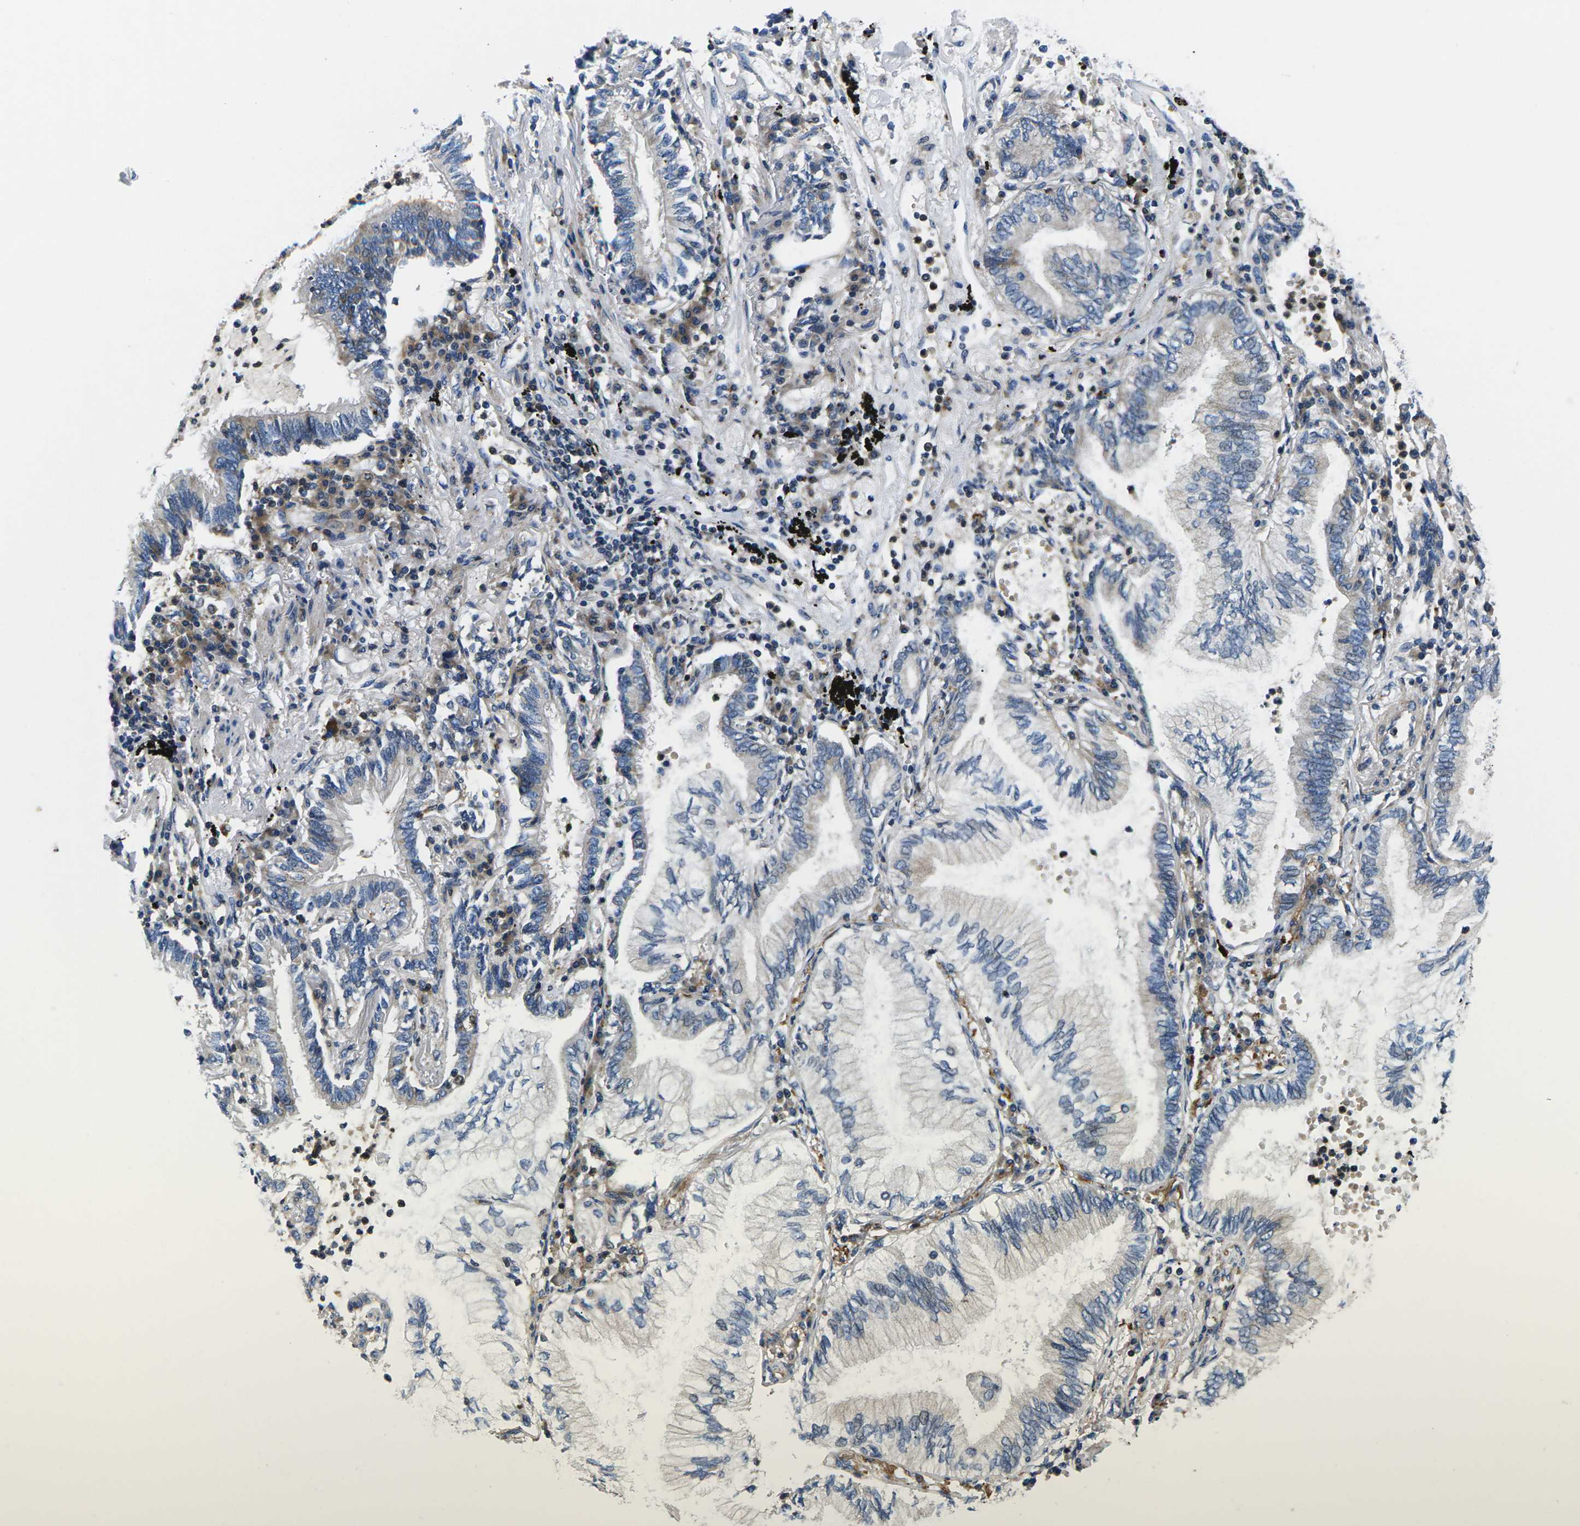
{"staining": {"intensity": "negative", "quantity": "none", "location": "none"}, "tissue": "lung cancer", "cell_type": "Tumor cells", "image_type": "cancer", "snomed": [{"axis": "morphology", "description": "Normal tissue, NOS"}, {"axis": "morphology", "description": "Adenocarcinoma, NOS"}, {"axis": "topography", "description": "Bronchus"}, {"axis": "topography", "description": "Lung"}], "caption": "The immunohistochemistry histopathology image has no significant positivity in tumor cells of lung cancer (adenocarcinoma) tissue.", "gene": "PLCE1", "patient": {"sex": "female", "age": 70}}